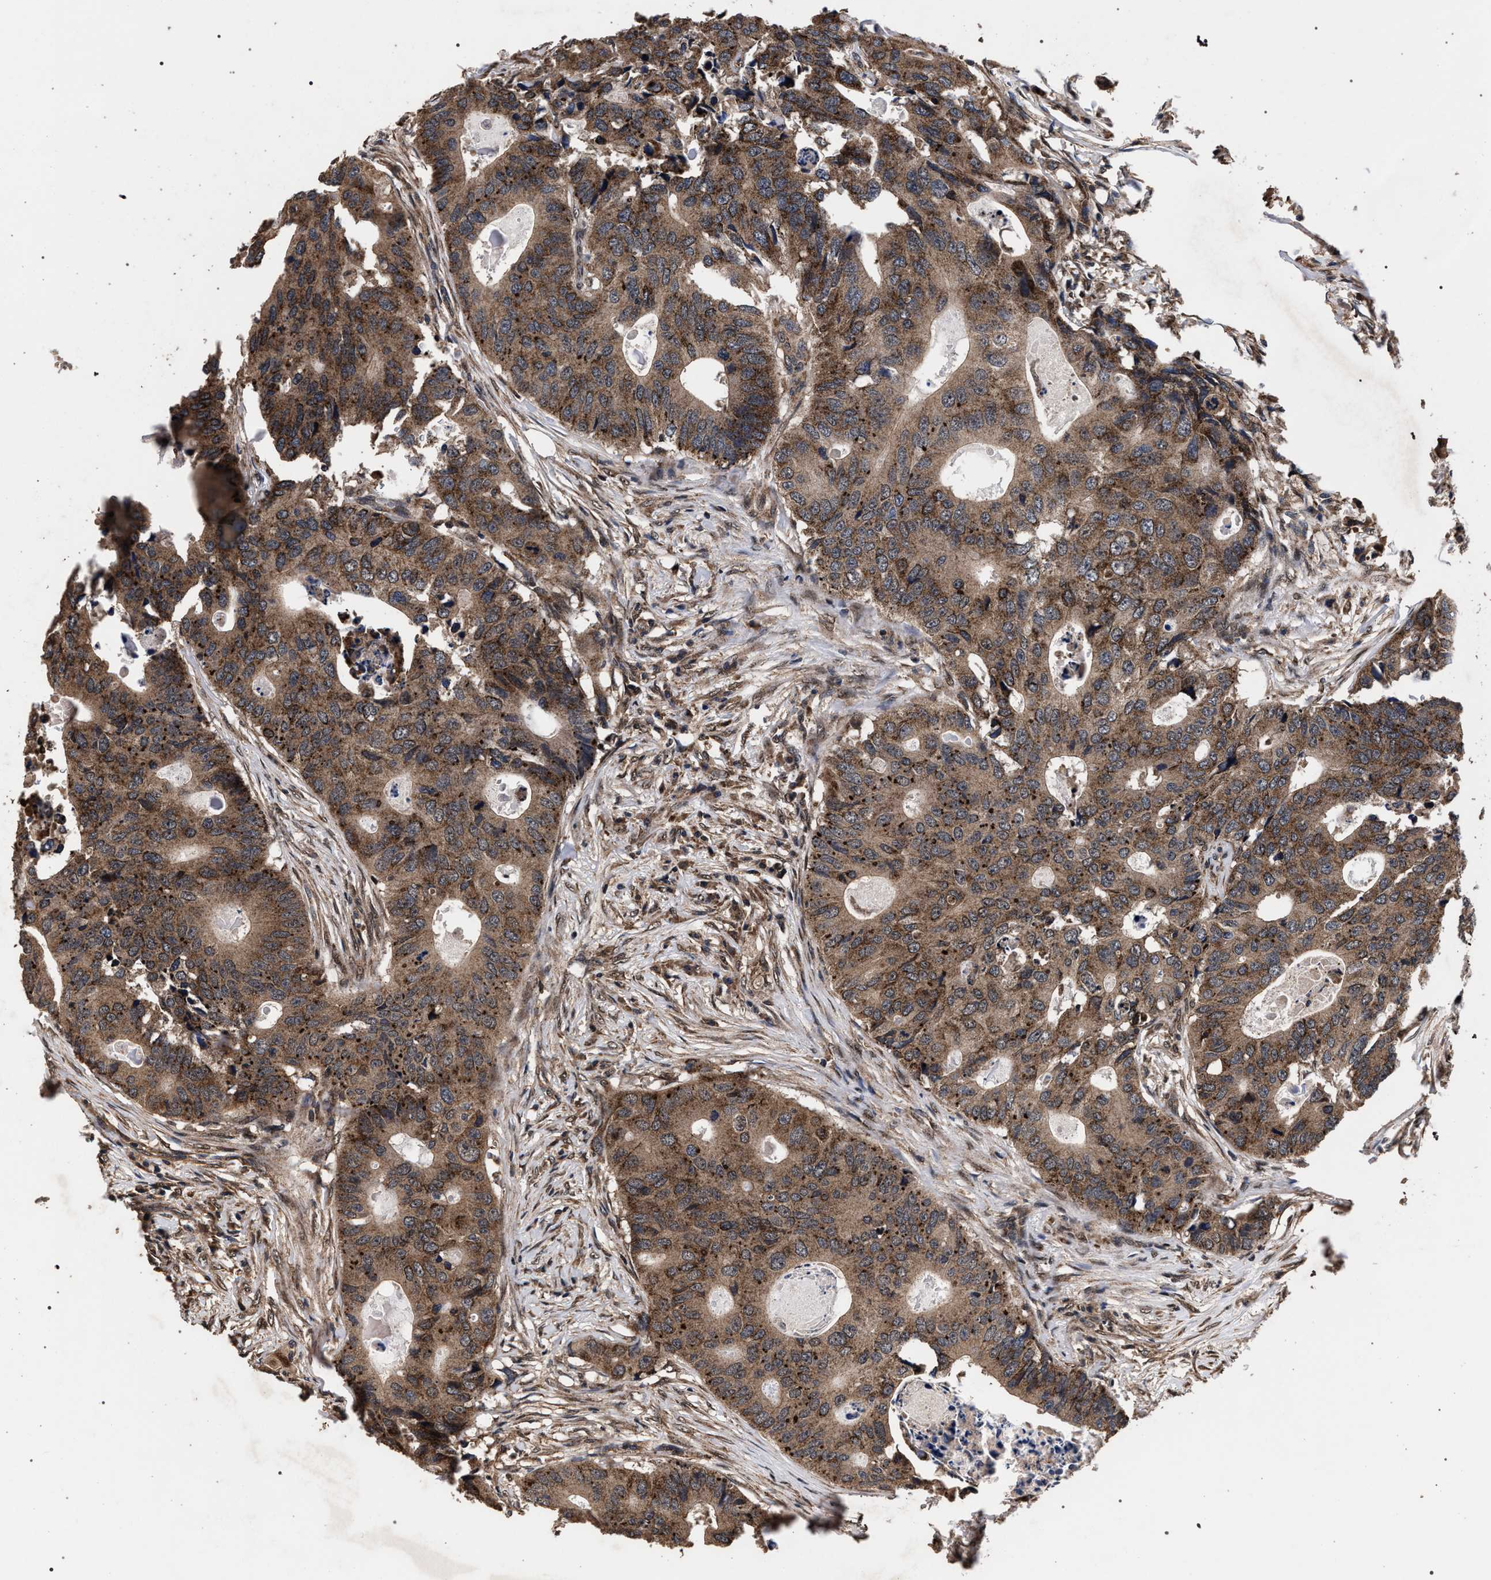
{"staining": {"intensity": "moderate", "quantity": ">75%", "location": "cytoplasmic/membranous"}, "tissue": "colorectal cancer", "cell_type": "Tumor cells", "image_type": "cancer", "snomed": [{"axis": "morphology", "description": "Adenocarcinoma, NOS"}, {"axis": "topography", "description": "Colon"}], "caption": "A micrograph of colorectal adenocarcinoma stained for a protein shows moderate cytoplasmic/membranous brown staining in tumor cells.", "gene": "ACOX1", "patient": {"sex": "male", "age": 71}}